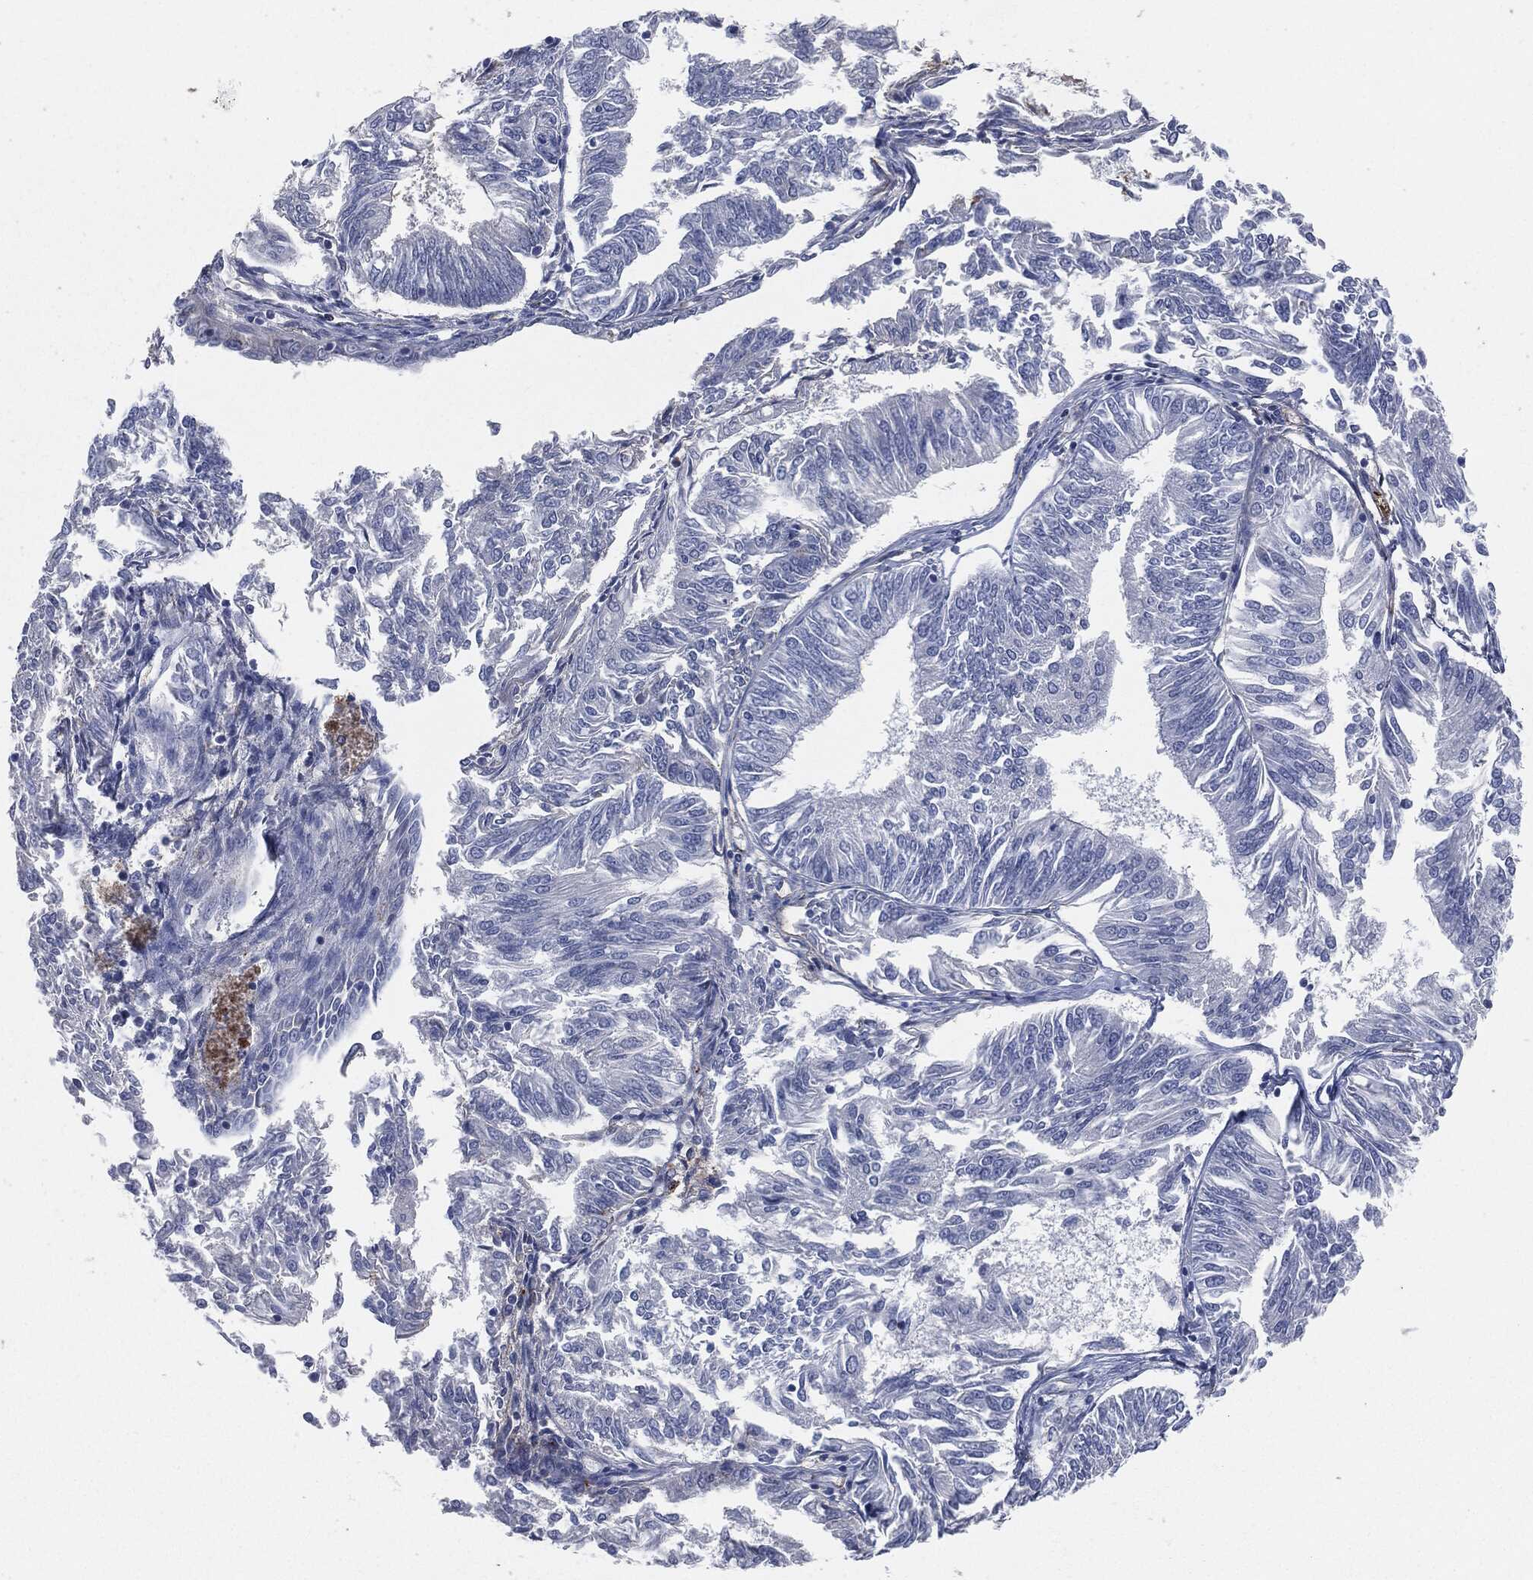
{"staining": {"intensity": "strong", "quantity": "25%-75%", "location": "cytoplasmic/membranous"}, "tissue": "endometrial cancer", "cell_type": "Tumor cells", "image_type": "cancer", "snomed": [{"axis": "morphology", "description": "Adenocarcinoma, NOS"}, {"axis": "topography", "description": "Endometrium"}], "caption": "Strong cytoplasmic/membranous protein expression is appreciated in approximately 25%-75% of tumor cells in endometrial cancer.", "gene": "APOB", "patient": {"sex": "female", "age": 58}}